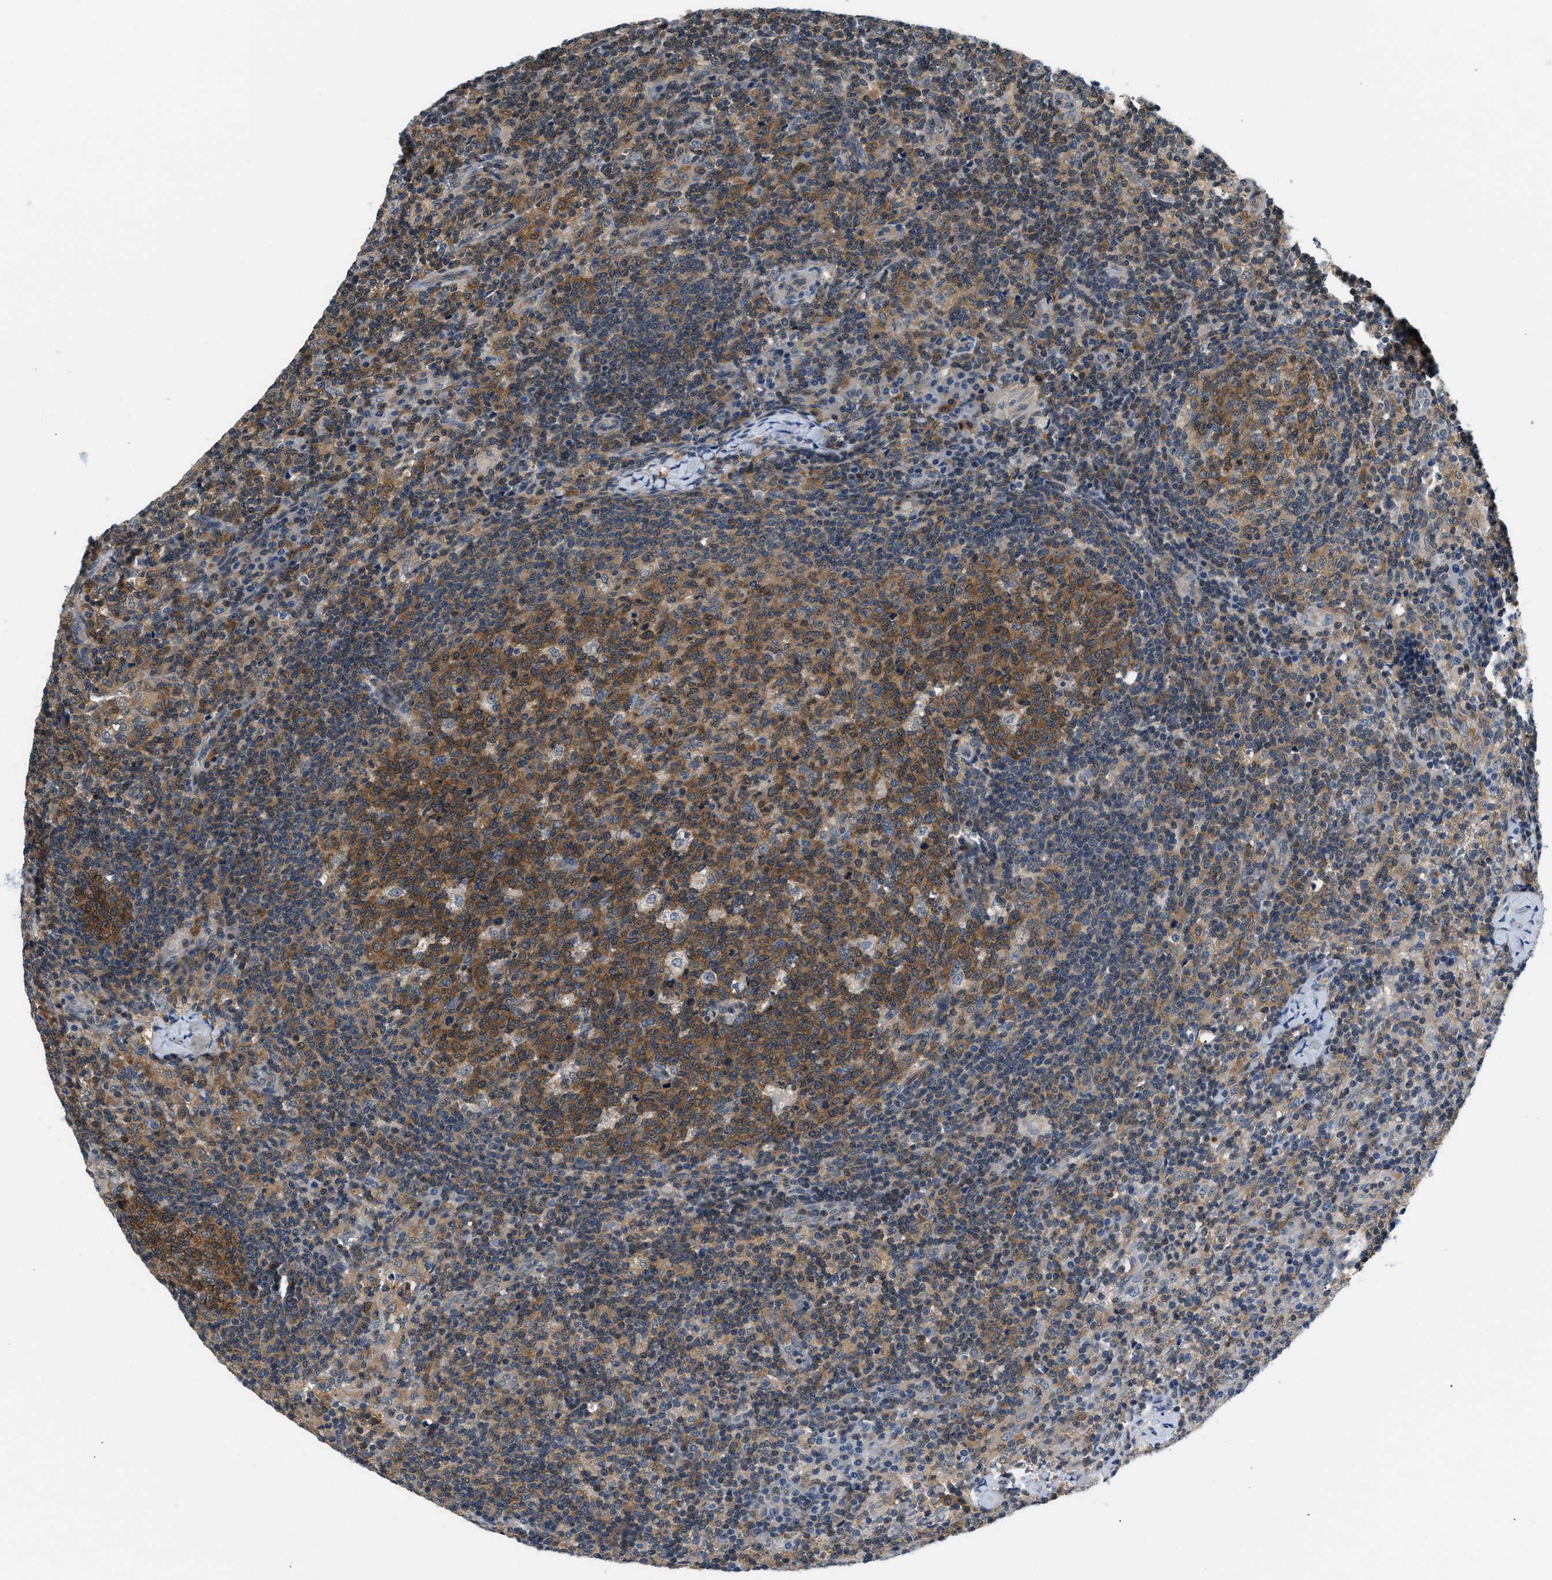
{"staining": {"intensity": "strong", "quantity": ">75%", "location": "cytoplasmic/membranous"}, "tissue": "lymph node", "cell_type": "Germinal center cells", "image_type": "normal", "snomed": [{"axis": "morphology", "description": "Normal tissue, NOS"}, {"axis": "morphology", "description": "Inflammation, NOS"}, {"axis": "topography", "description": "Lymph node"}], "caption": "Immunohistochemistry micrograph of normal lymph node: human lymph node stained using IHC demonstrates high levels of strong protein expression localized specifically in the cytoplasmic/membranous of germinal center cells, appearing as a cytoplasmic/membranous brown color.", "gene": "EIF4EBP2", "patient": {"sex": "male", "age": 55}}